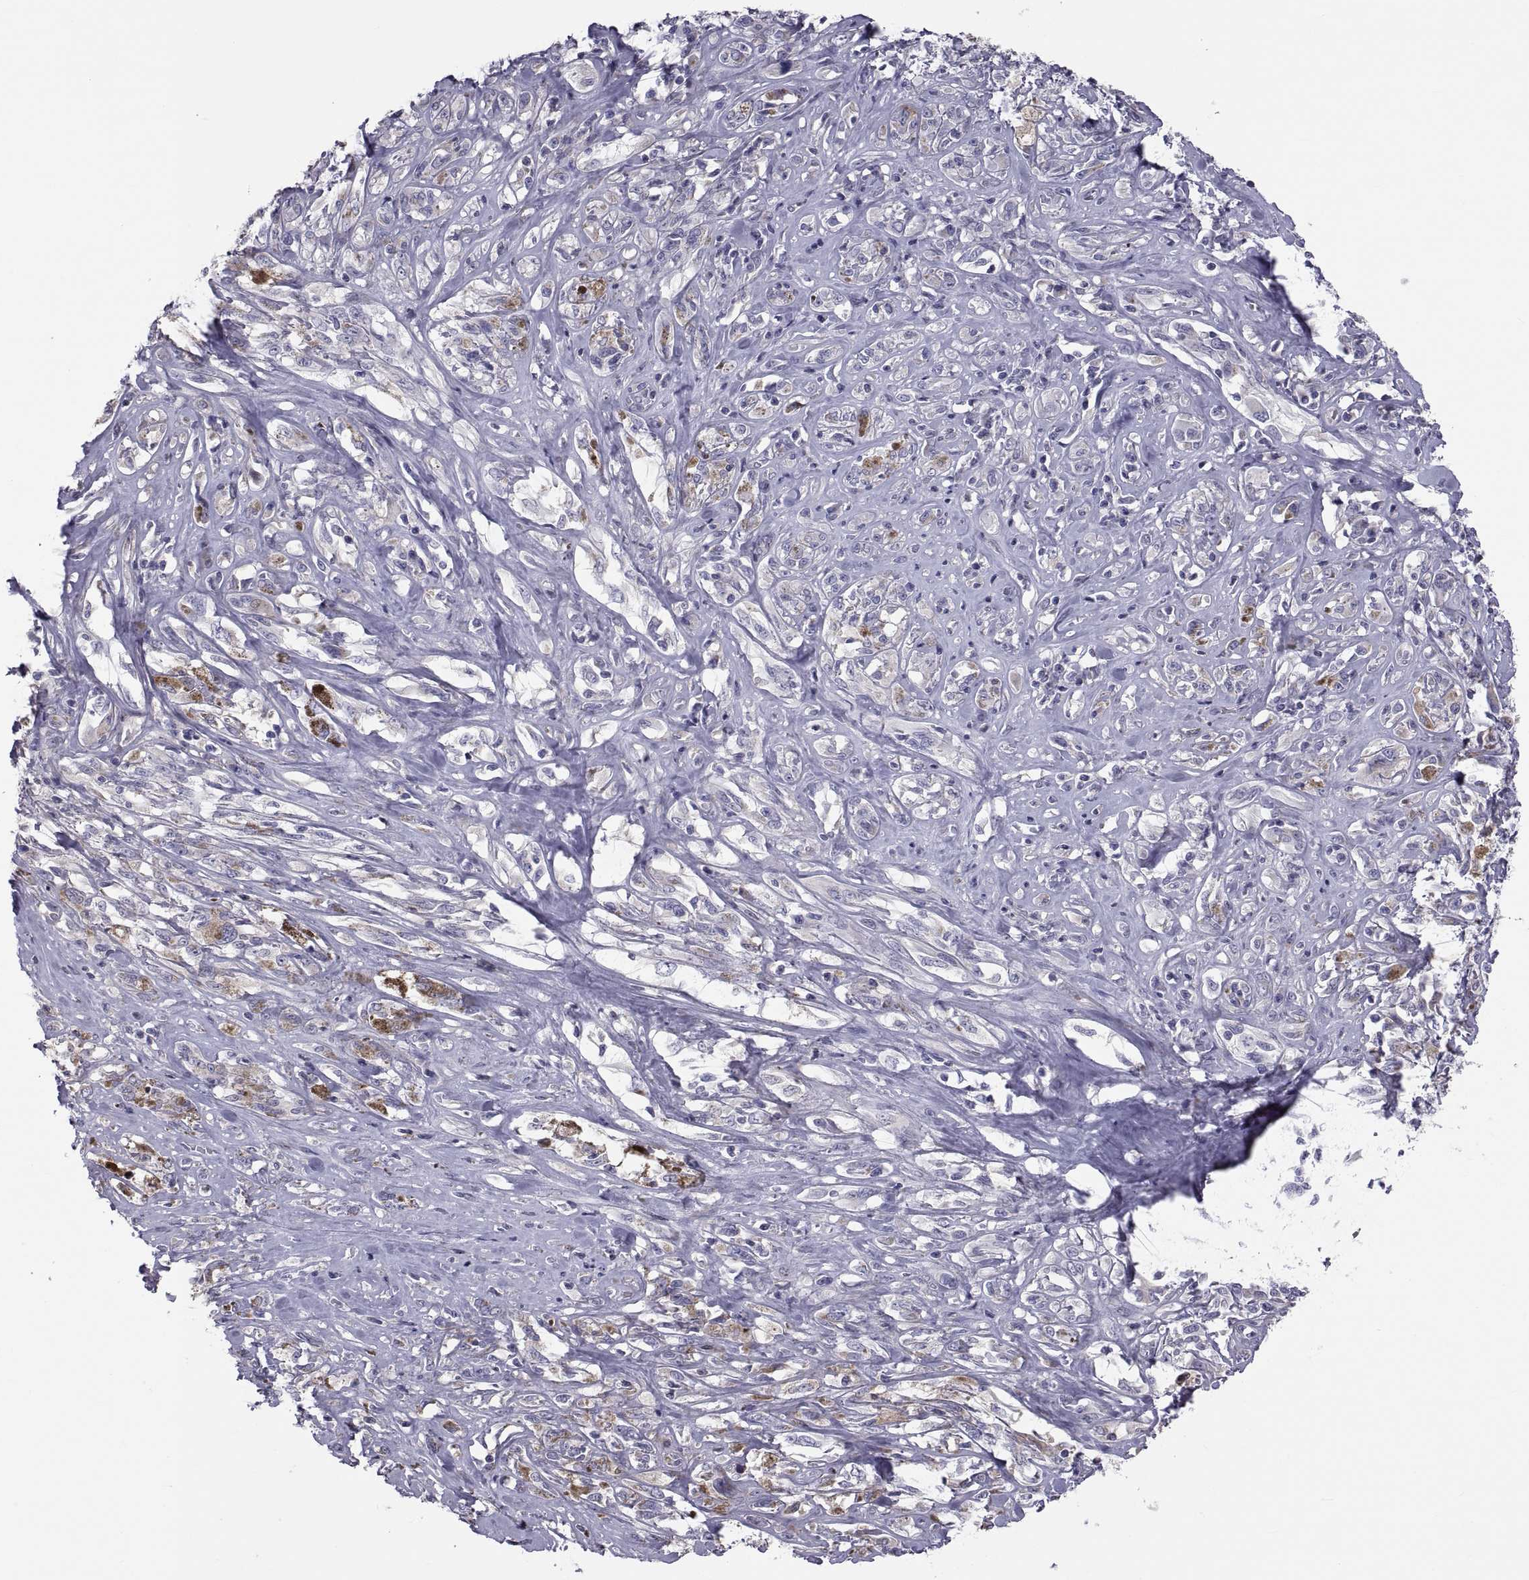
{"staining": {"intensity": "negative", "quantity": "none", "location": "none"}, "tissue": "melanoma", "cell_type": "Tumor cells", "image_type": "cancer", "snomed": [{"axis": "morphology", "description": "Malignant melanoma, NOS"}, {"axis": "topography", "description": "Skin"}], "caption": "The photomicrograph reveals no significant staining in tumor cells of malignant melanoma.", "gene": "ANO1", "patient": {"sex": "female", "age": 91}}